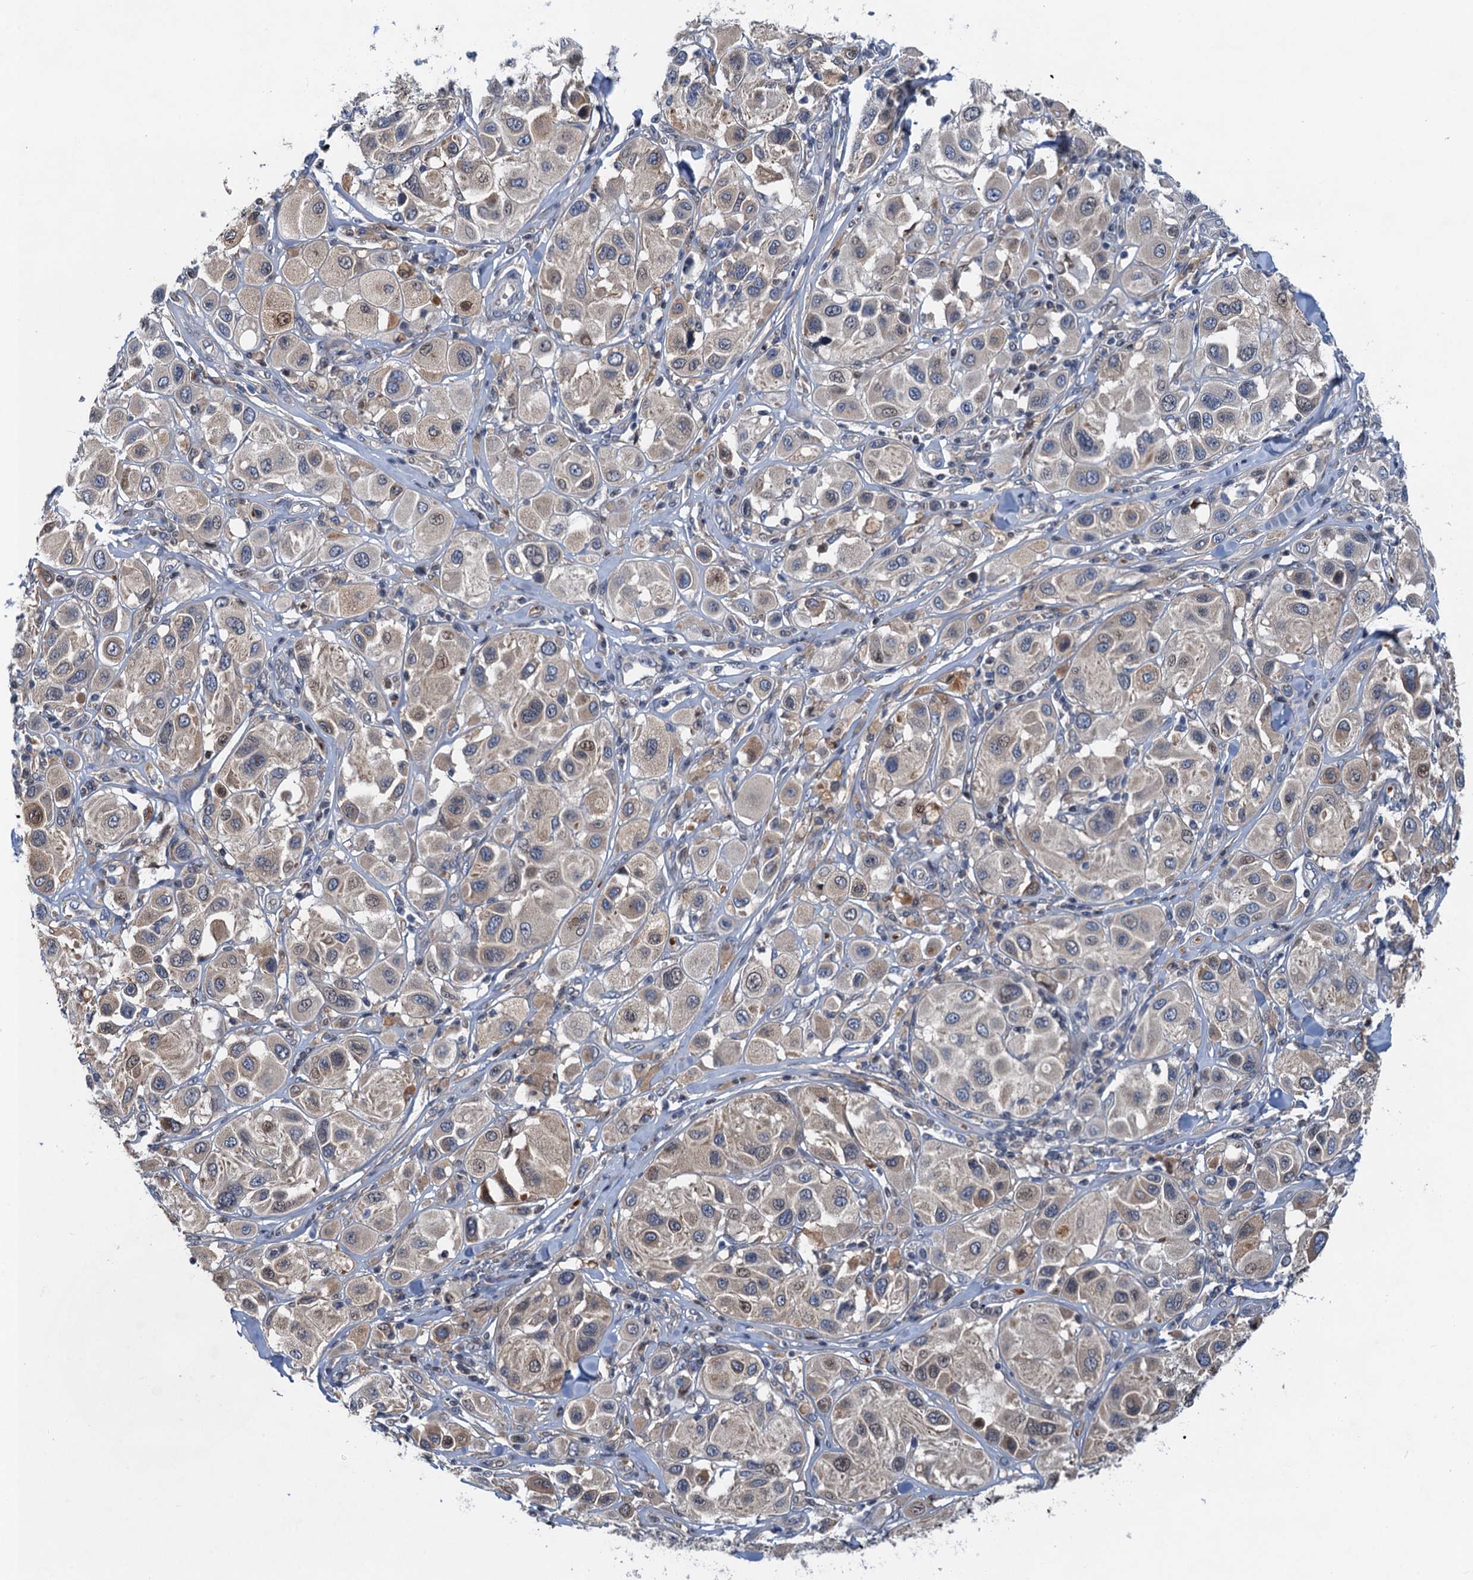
{"staining": {"intensity": "weak", "quantity": "<25%", "location": "cytoplasmic/membranous,nuclear"}, "tissue": "melanoma", "cell_type": "Tumor cells", "image_type": "cancer", "snomed": [{"axis": "morphology", "description": "Malignant melanoma, Metastatic site"}, {"axis": "topography", "description": "Skin"}], "caption": "Human melanoma stained for a protein using IHC demonstrates no staining in tumor cells.", "gene": "NBEA", "patient": {"sex": "male", "age": 41}}